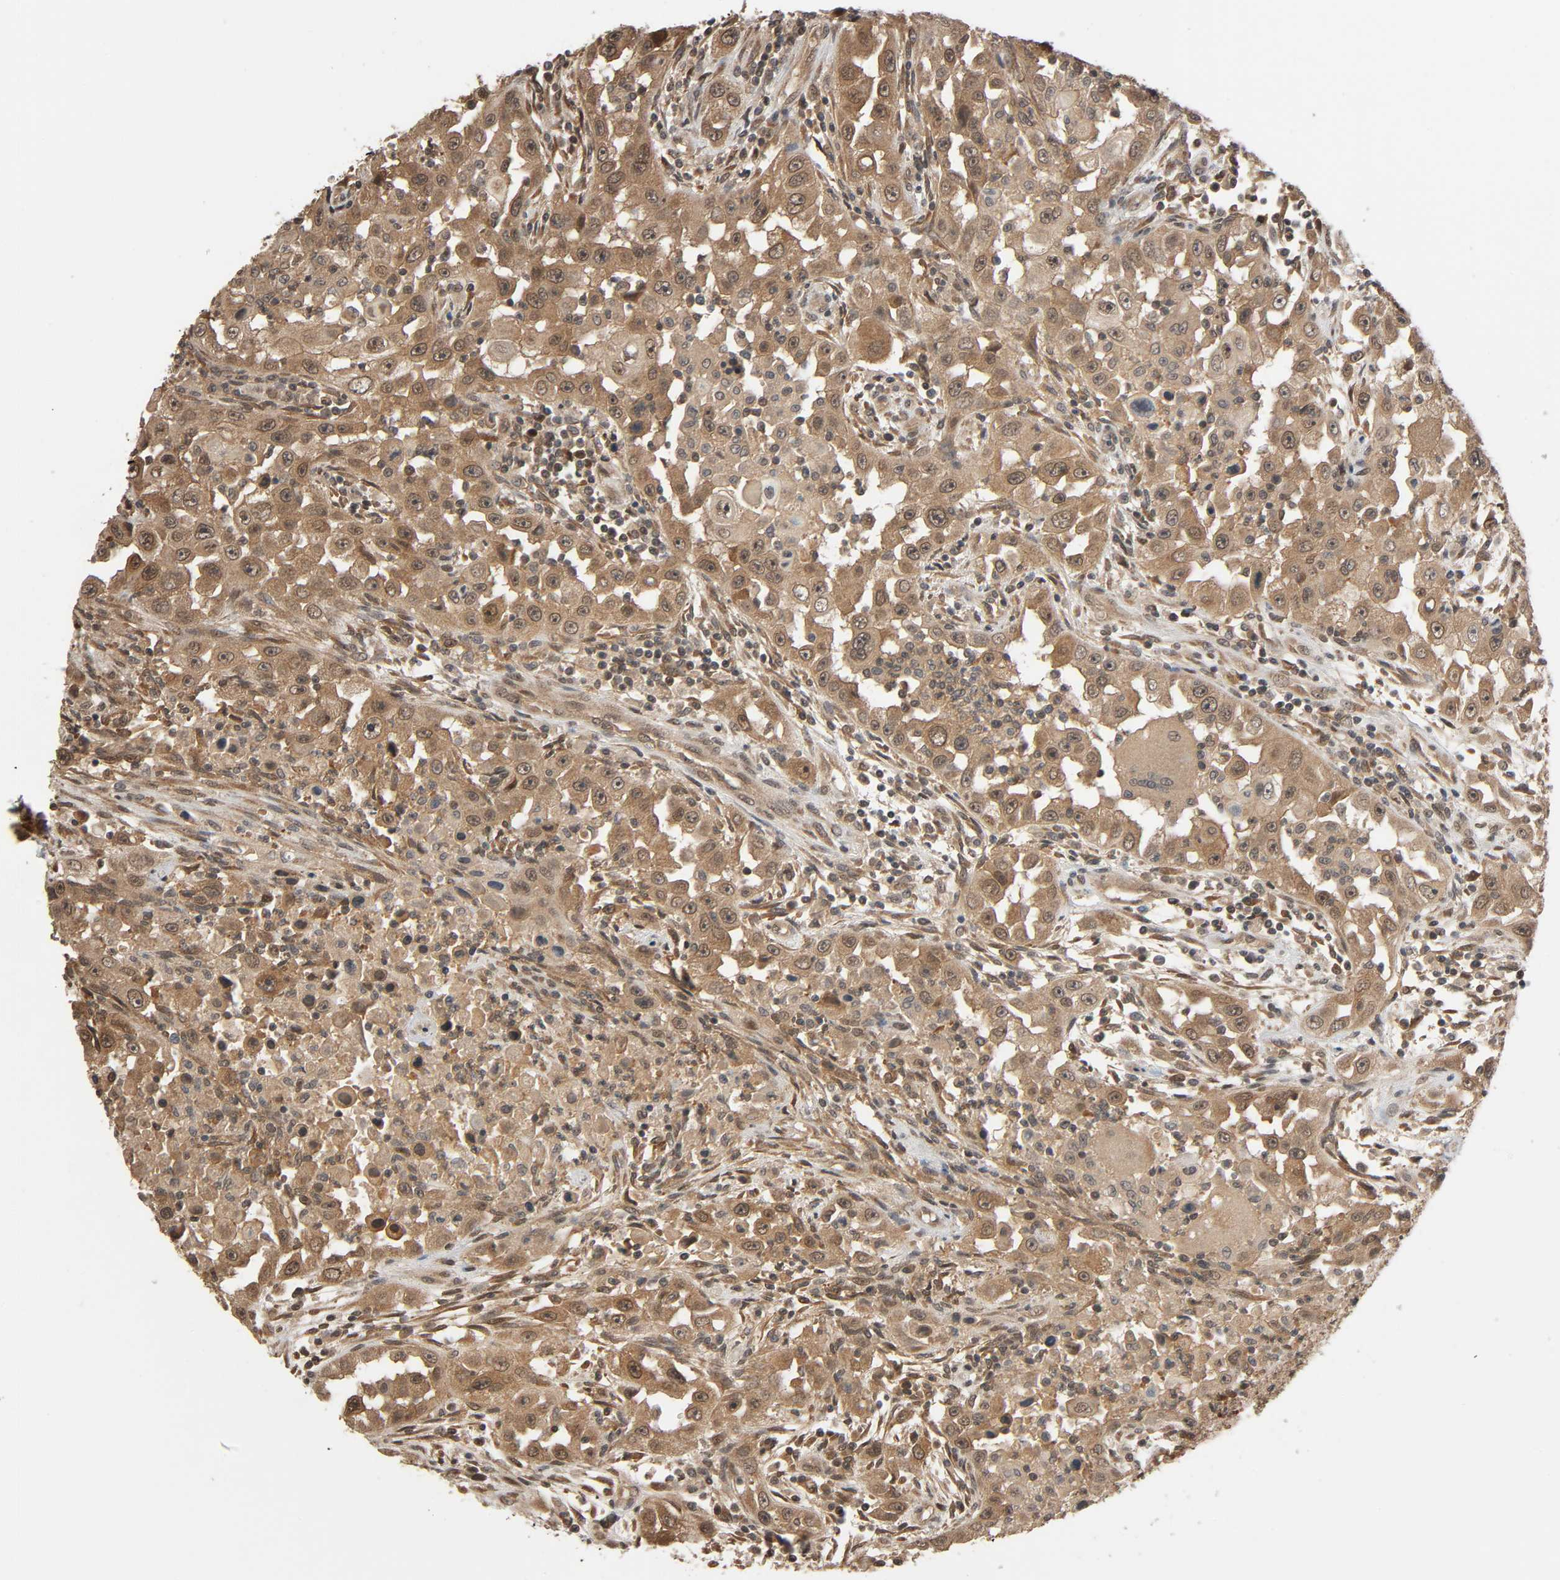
{"staining": {"intensity": "moderate", "quantity": "25%-75%", "location": "cytoplasmic/membranous,nuclear"}, "tissue": "head and neck cancer", "cell_type": "Tumor cells", "image_type": "cancer", "snomed": [{"axis": "morphology", "description": "Carcinoma, NOS"}, {"axis": "topography", "description": "Head-Neck"}], "caption": "A high-resolution photomicrograph shows immunohistochemistry (IHC) staining of carcinoma (head and neck), which displays moderate cytoplasmic/membranous and nuclear positivity in about 25%-75% of tumor cells.", "gene": "NEDD8", "patient": {"sex": "male", "age": 87}}